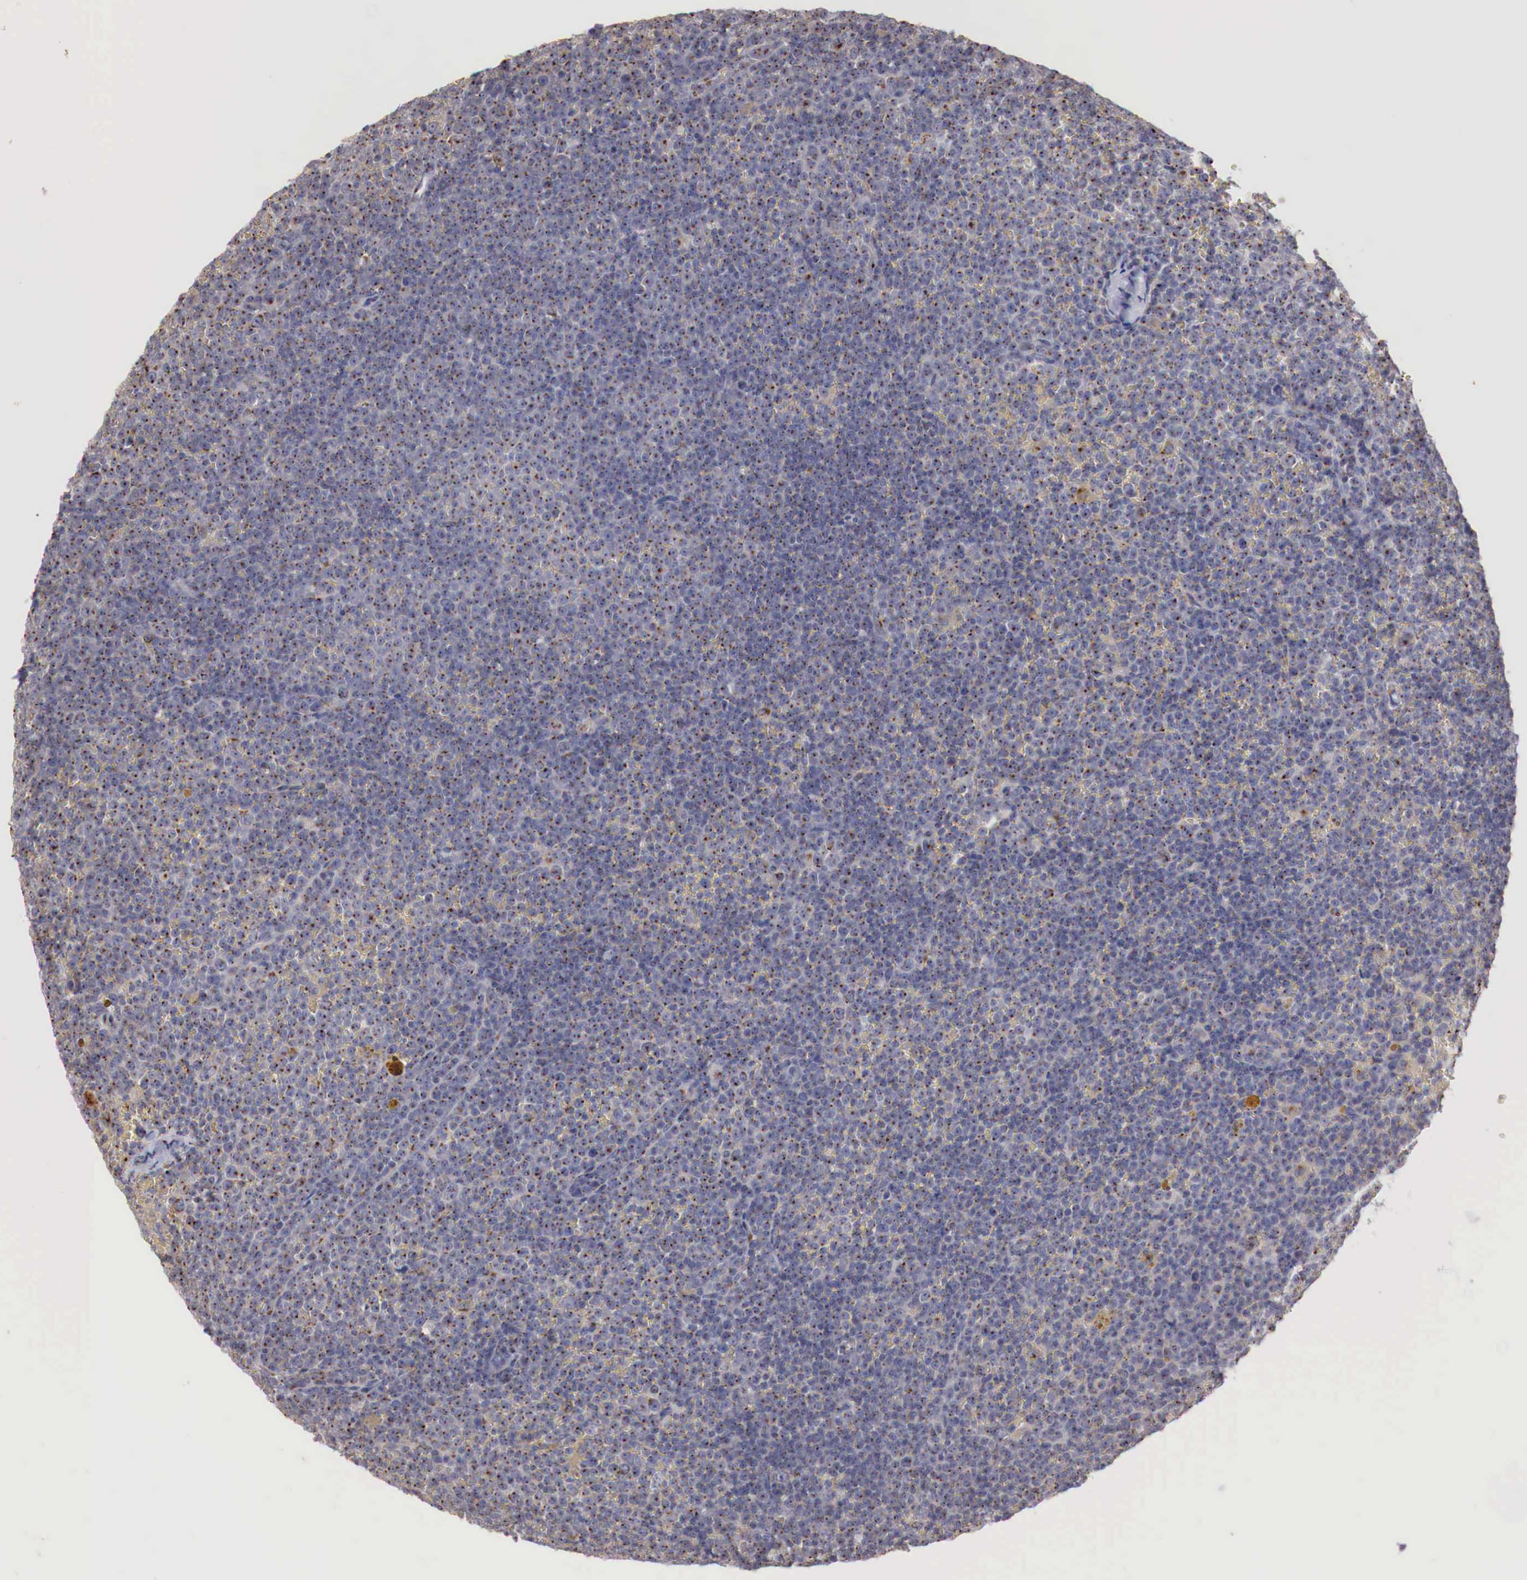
{"staining": {"intensity": "moderate", "quantity": "25%-75%", "location": "cytoplasmic/membranous"}, "tissue": "lymphoma", "cell_type": "Tumor cells", "image_type": "cancer", "snomed": [{"axis": "morphology", "description": "Malignant lymphoma, non-Hodgkin's type, Low grade"}, {"axis": "topography", "description": "Lymph node"}], "caption": "Immunohistochemistry (IHC) photomicrograph of neoplastic tissue: lymphoma stained using immunohistochemistry displays medium levels of moderate protein expression localized specifically in the cytoplasmic/membranous of tumor cells, appearing as a cytoplasmic/membranous brown color.", "gene": "SYAP1", "patient": {"sex": "male", "age": 50}}